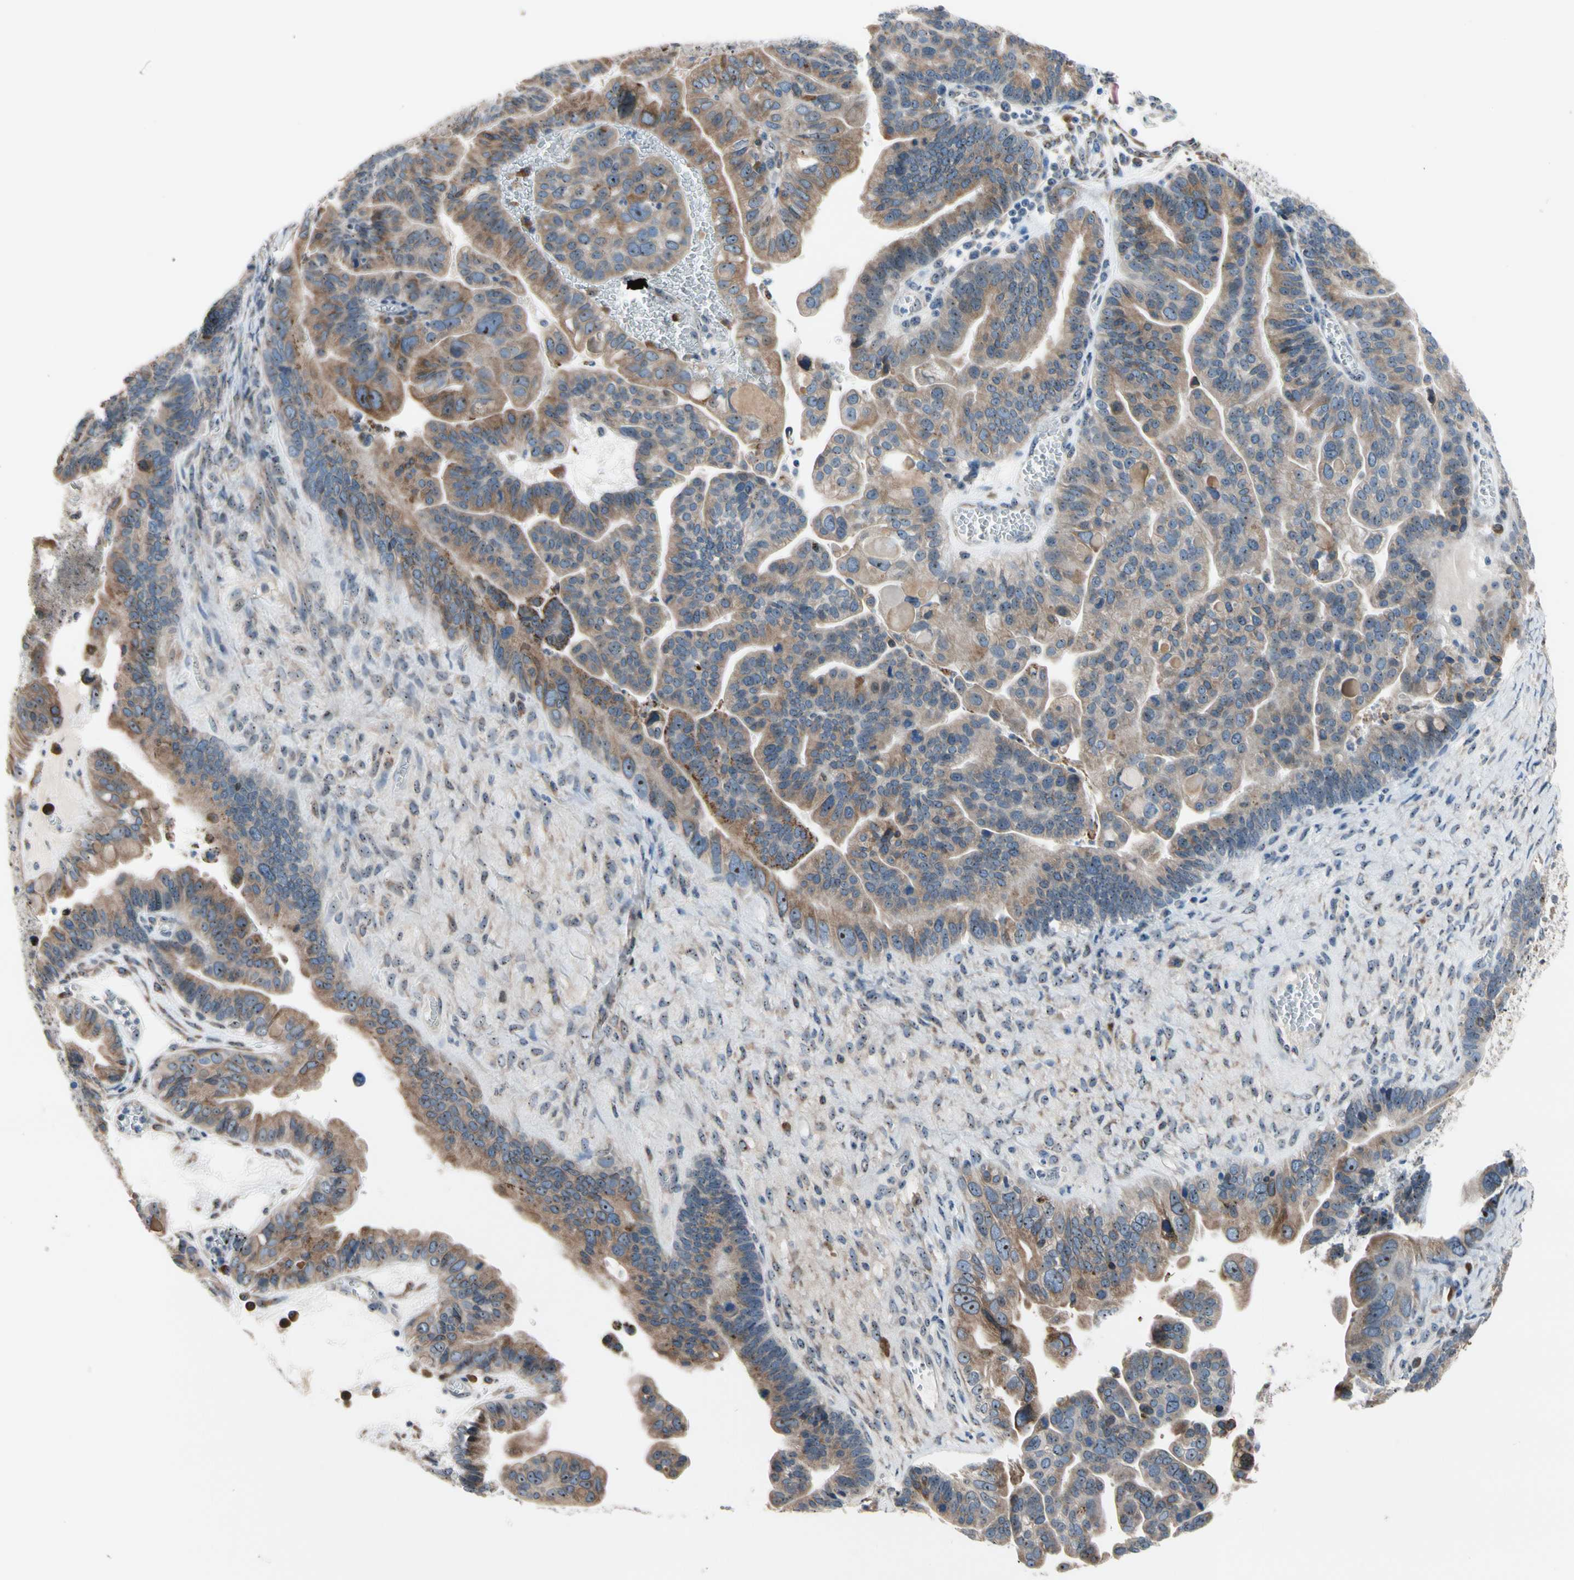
{"staining": {"intensity": "moderate", "quantity": ">75%", "location": "cytoplasmic/membranous"}, "tissue": "ovarian cancer", "cell_type": "Tumor cells", "image_type": "cancer", "snomed": [{"axis": "morphology", "description": "Cystadenocarcinoma, serous, NOS"}, {"axis": "topography", "description": "Ovary"}], "caption": "Brown immunohistochemical staining in ovarian cancer (serous cystadenocarcinoma) displays moderate cytoplasmic/membranous positivity in about >75% of tumor cells.", "gene": "TMED7", "patient": {"sex": "female", "age": 56}}